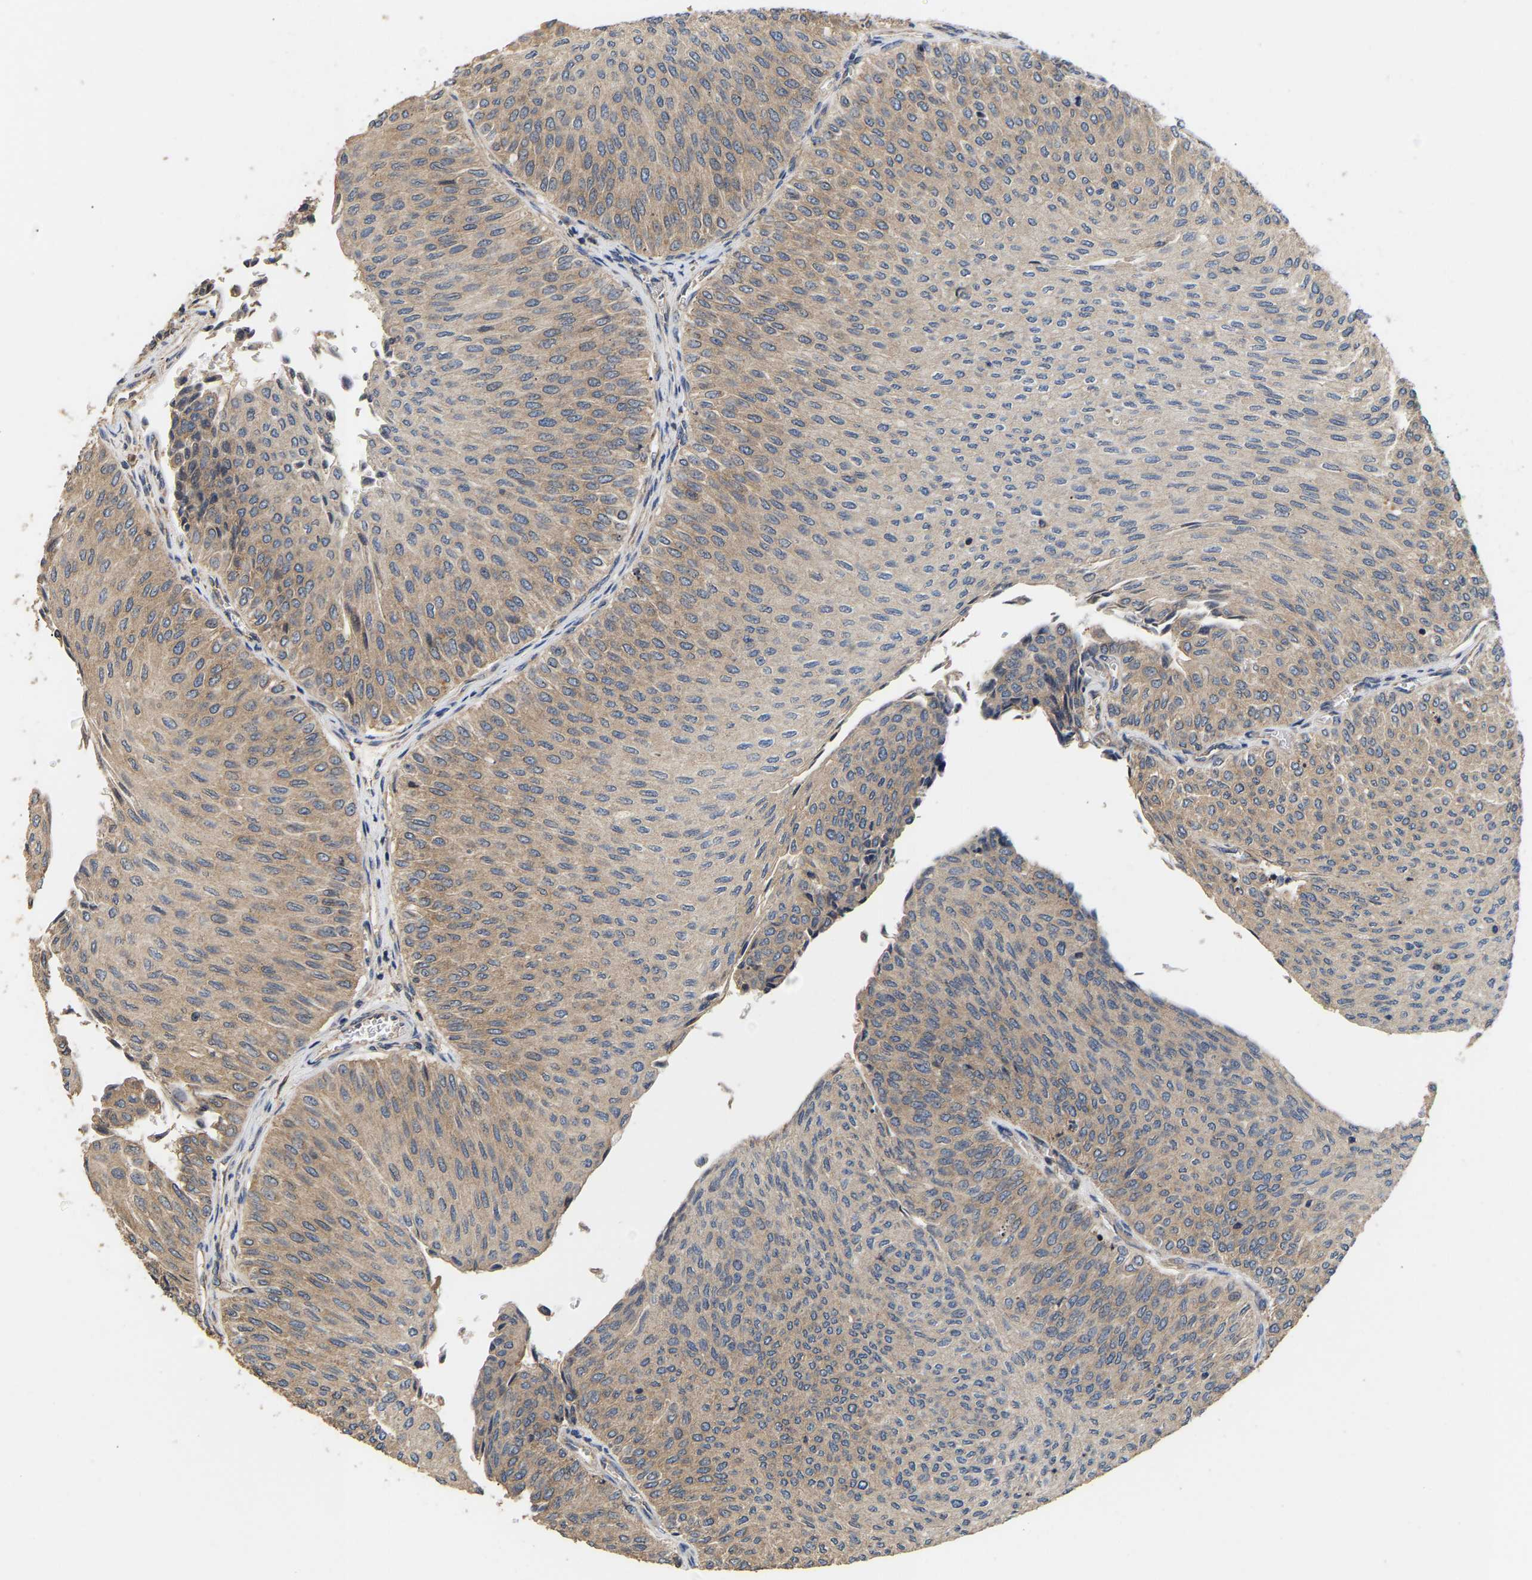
{"staining": {"intensity": "weak", "quantity": ">75%", "location": "cytoplasmic/membranous"}, "tissue": "urothelial cancer", "cell_type": "Tumor cells", "image_type": "cancer", "snomed": [{"axis": "morphology", "description": "Urothelial carcinoma, Low grade"}, {"axis": "topography", "description": "Urinary bladder"}], "caption": "DAB immunohistochemical staining of urothelial cancer demonstrates weak cytoplasmic/membranous protein staining in about >75% of tumor cells.", "gene": "AIMP2", "patient": {"sex": "male", "age": 78}}